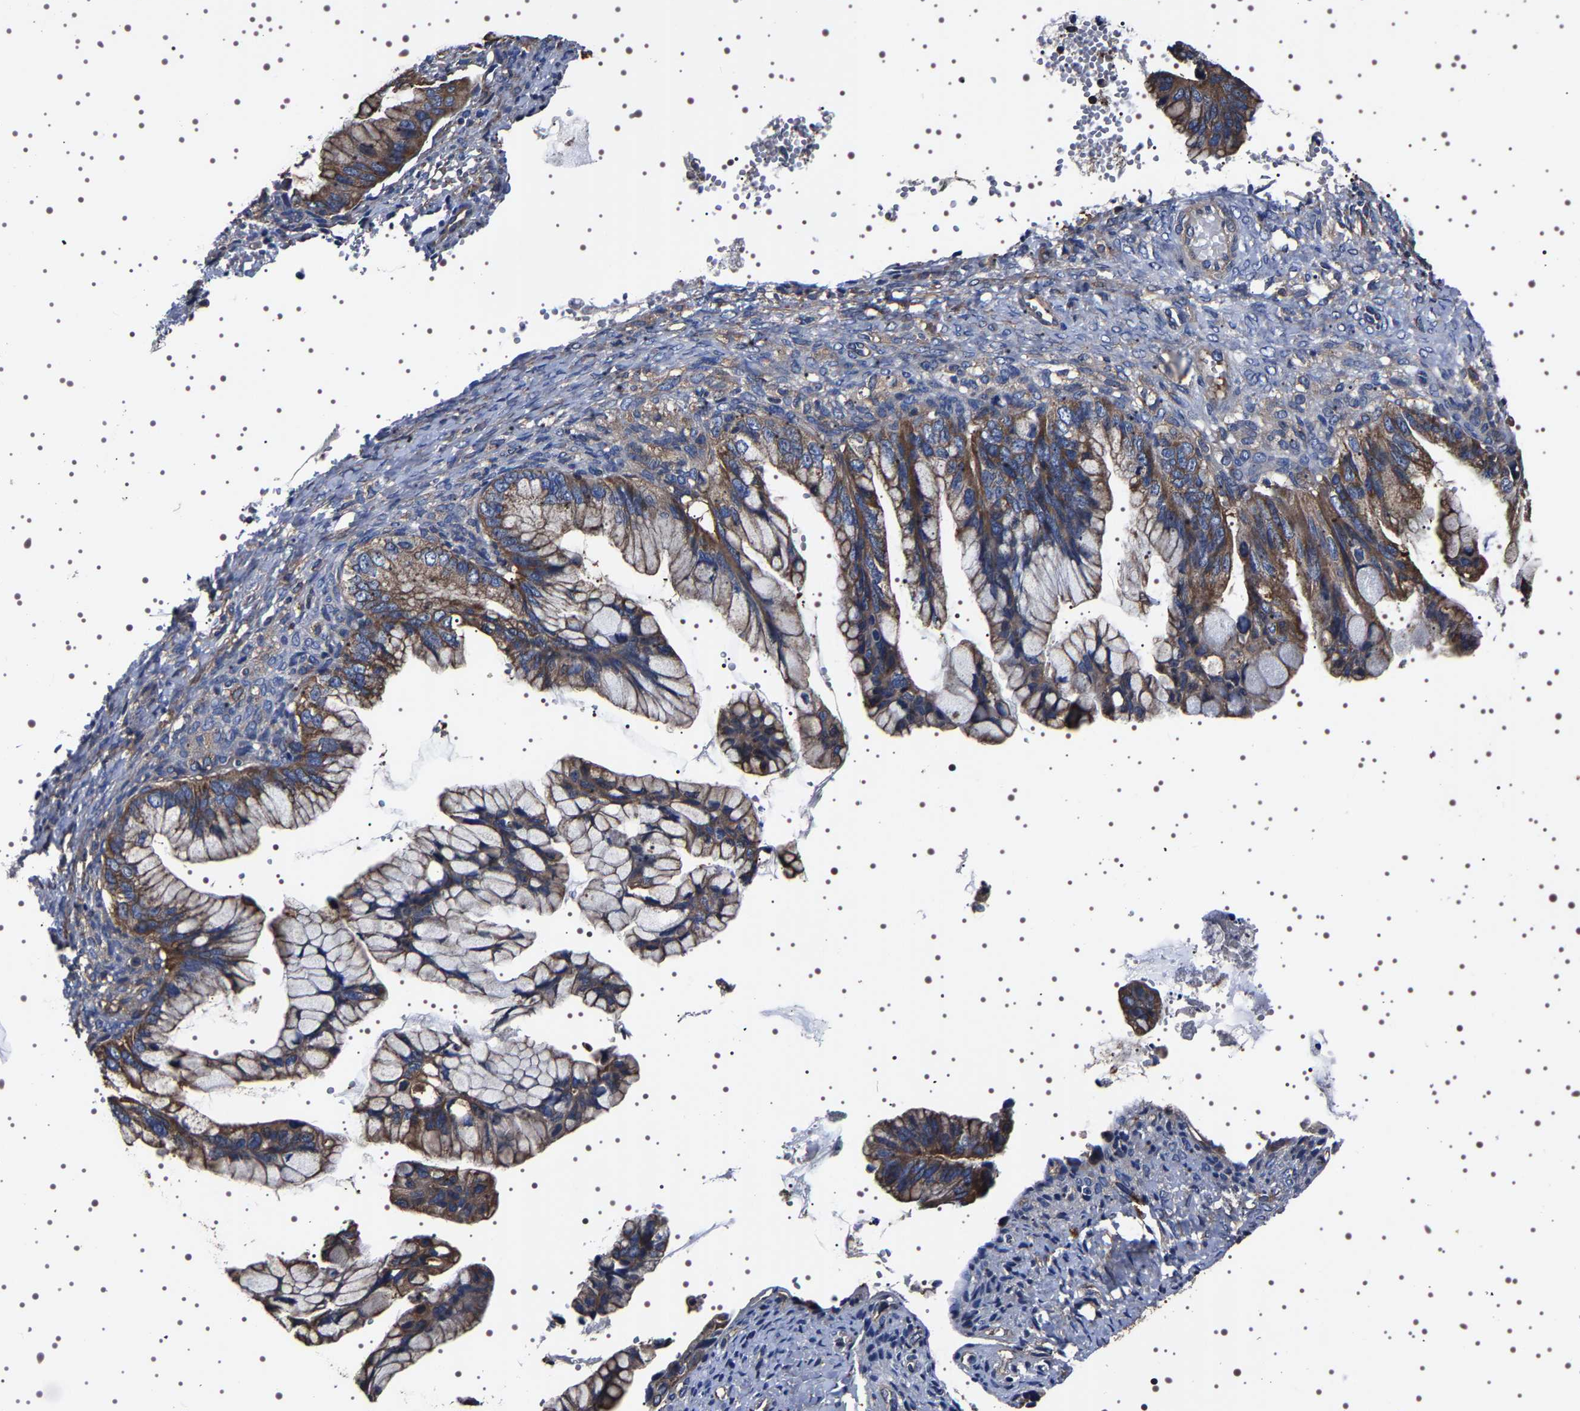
{"staining": {"intensity": "moderate", "quantity": ">75%", "location": "cytoplasmic/membranous"}, "tissue": "ovarian cancer", "cell_type": "Tumor cells", "image_type": "cancer", "snomed": [{"axis": "morphology", "description": "Cystadenocarcinoma, mucinous, NOS"}, {"axis": "topography", "description": "Ovary"}], "caption": "A histopathology image of ovarian mucinous cystadenocarcinoma stained for a protein exhibits moderate cytoplasmic/membranous brown staining in tumor cells. (brown staining indicates protein expression, while blue staining denotes nuclei).", "gene": "WDR1", "patient": {"sex": "female", "age": 36}}